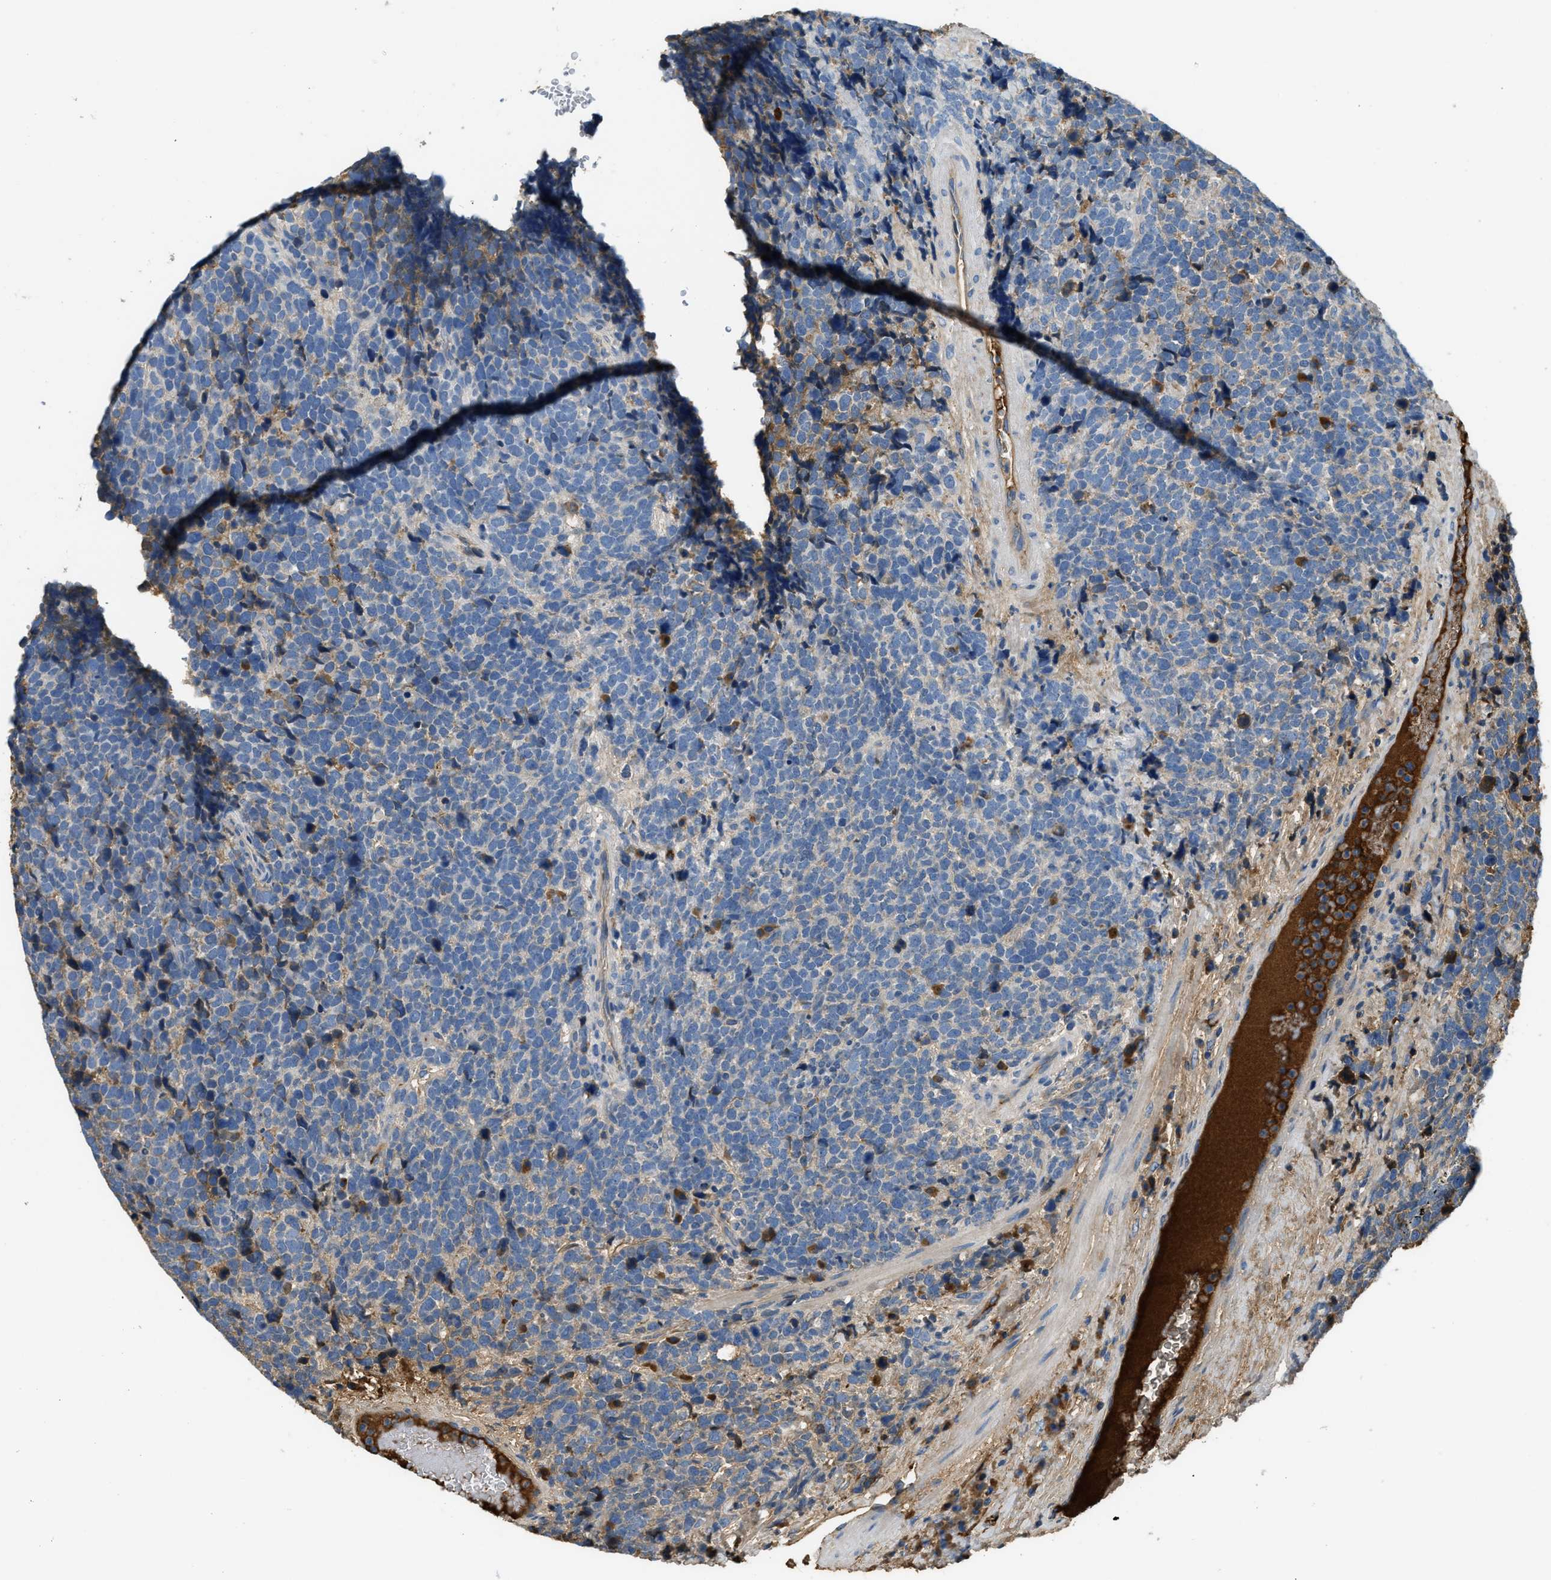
{"staining": {"intensity": "weak", "quantity": "25%-75%", "location": "cytoplasmic/membranous"}, "tissue": "urothelial cancer", "cell_type": "Tumor cells", "image_type": "cancer", "snomed": [{"axis": "morphology", "description": "Urothelial carcinoma, High grade"}, {"axis": "topography", "description": "Urinary bladder"}], "caption": "Immunohistochemistry (IHC) of human urothelial cancer reveals low levels of weak cytoplasmic/membranous staining in approximately 25%-75% of tumor cells.", "gene": "STC1", "patient": {"sex": "female", "age": 82}}